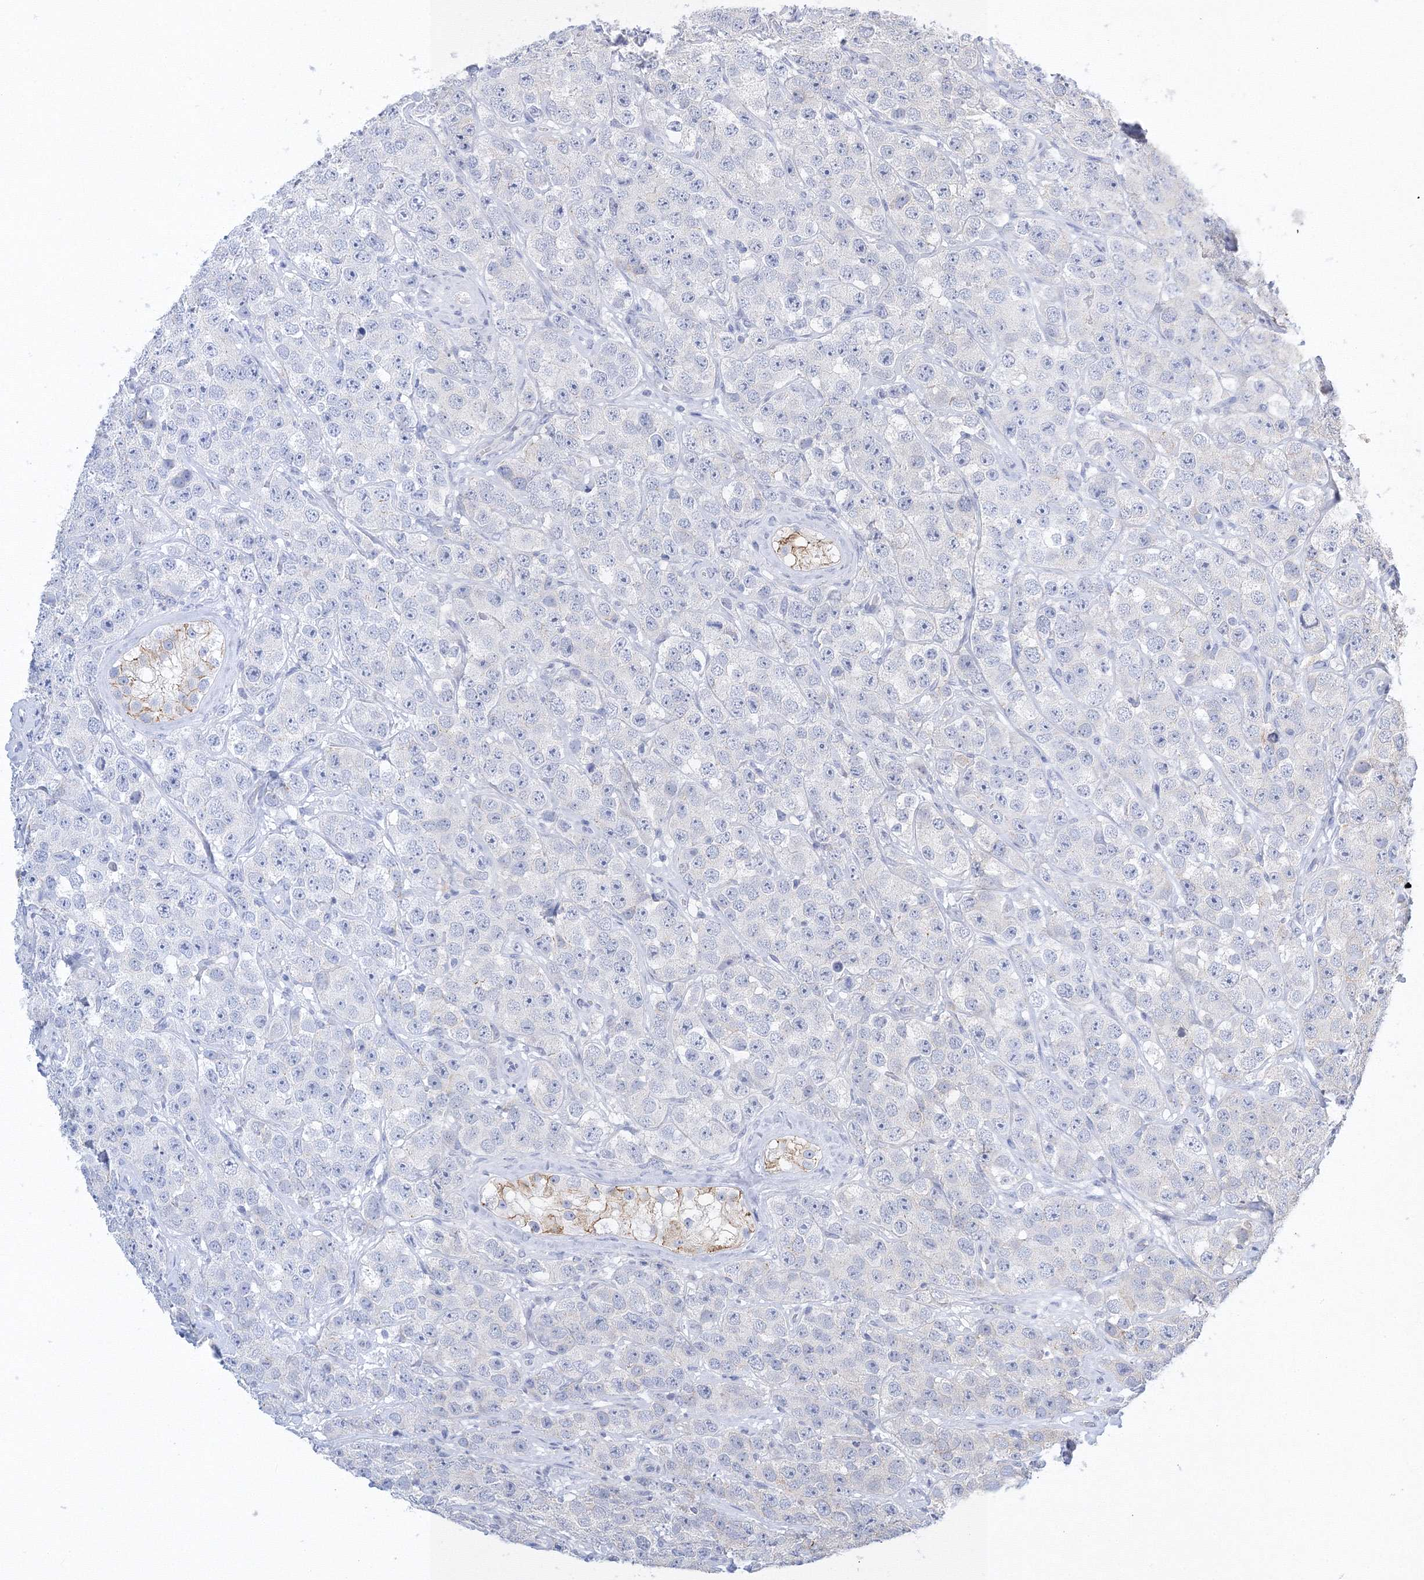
{"staining": {"intensity": "negative", "quantity": "none", "location": "none"}, "tissue": "testis cancer", "cell_type": "Tumor cells", "image_type": "cancer", "snomed": [{"axis": "morphology", "description": "Seminoma, NOS"}, {"axis": "topography", "description": "Testis"}], "caption": "IHC photomicrograph of neoplastic tissue: human seminoma (testis) stained with DAB shows no significant protein positivity in tumor cells. (DAB immunohistochemistry (IHC) visualized using brightfield microscopy, high magnification).", "gene": "AASDH", "patient": {"sex": "male", "age": 28}}